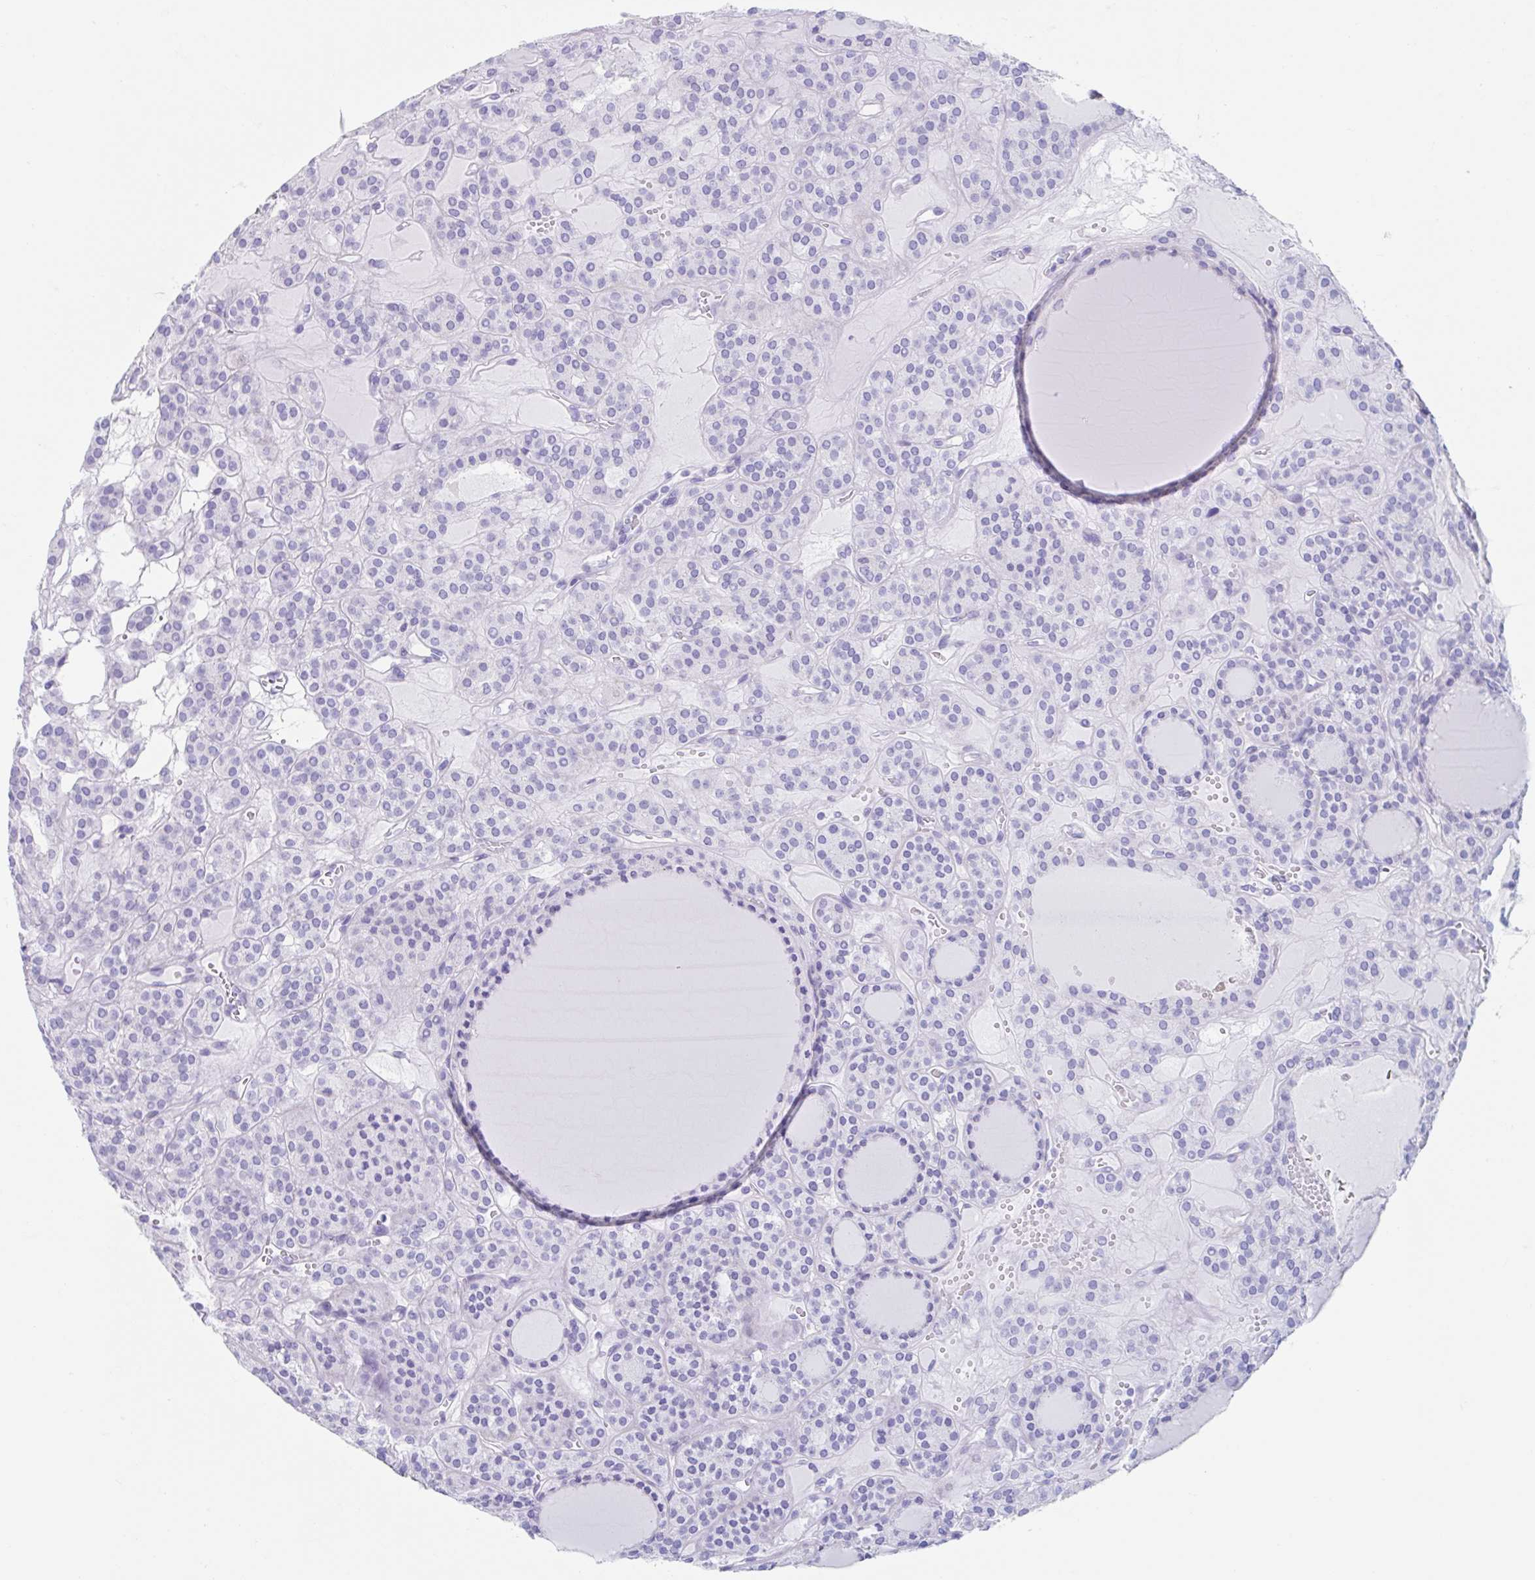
{"staining": {"intensity": "negative", "quantity": "none", "location": "none"}, "tissue": "thyroid cancer", "cell_type": "Tumor cells", "image_type": "cancer", "snomed": [{"axis": "morphology", "description": "Follicular adenoma carcinoma, NOS"}, {"axis": "topography", "description": "Thyroid gland"}], "caption": "This micrograph is of thyroid cancer stained with immunohistochemistry (IHC) to label a protein in brown with the nuclei are counter-stained blue. There is no staining in tumor cells.", "gene": "CPTP", "patient": {"sex": "female", "age": 63}}